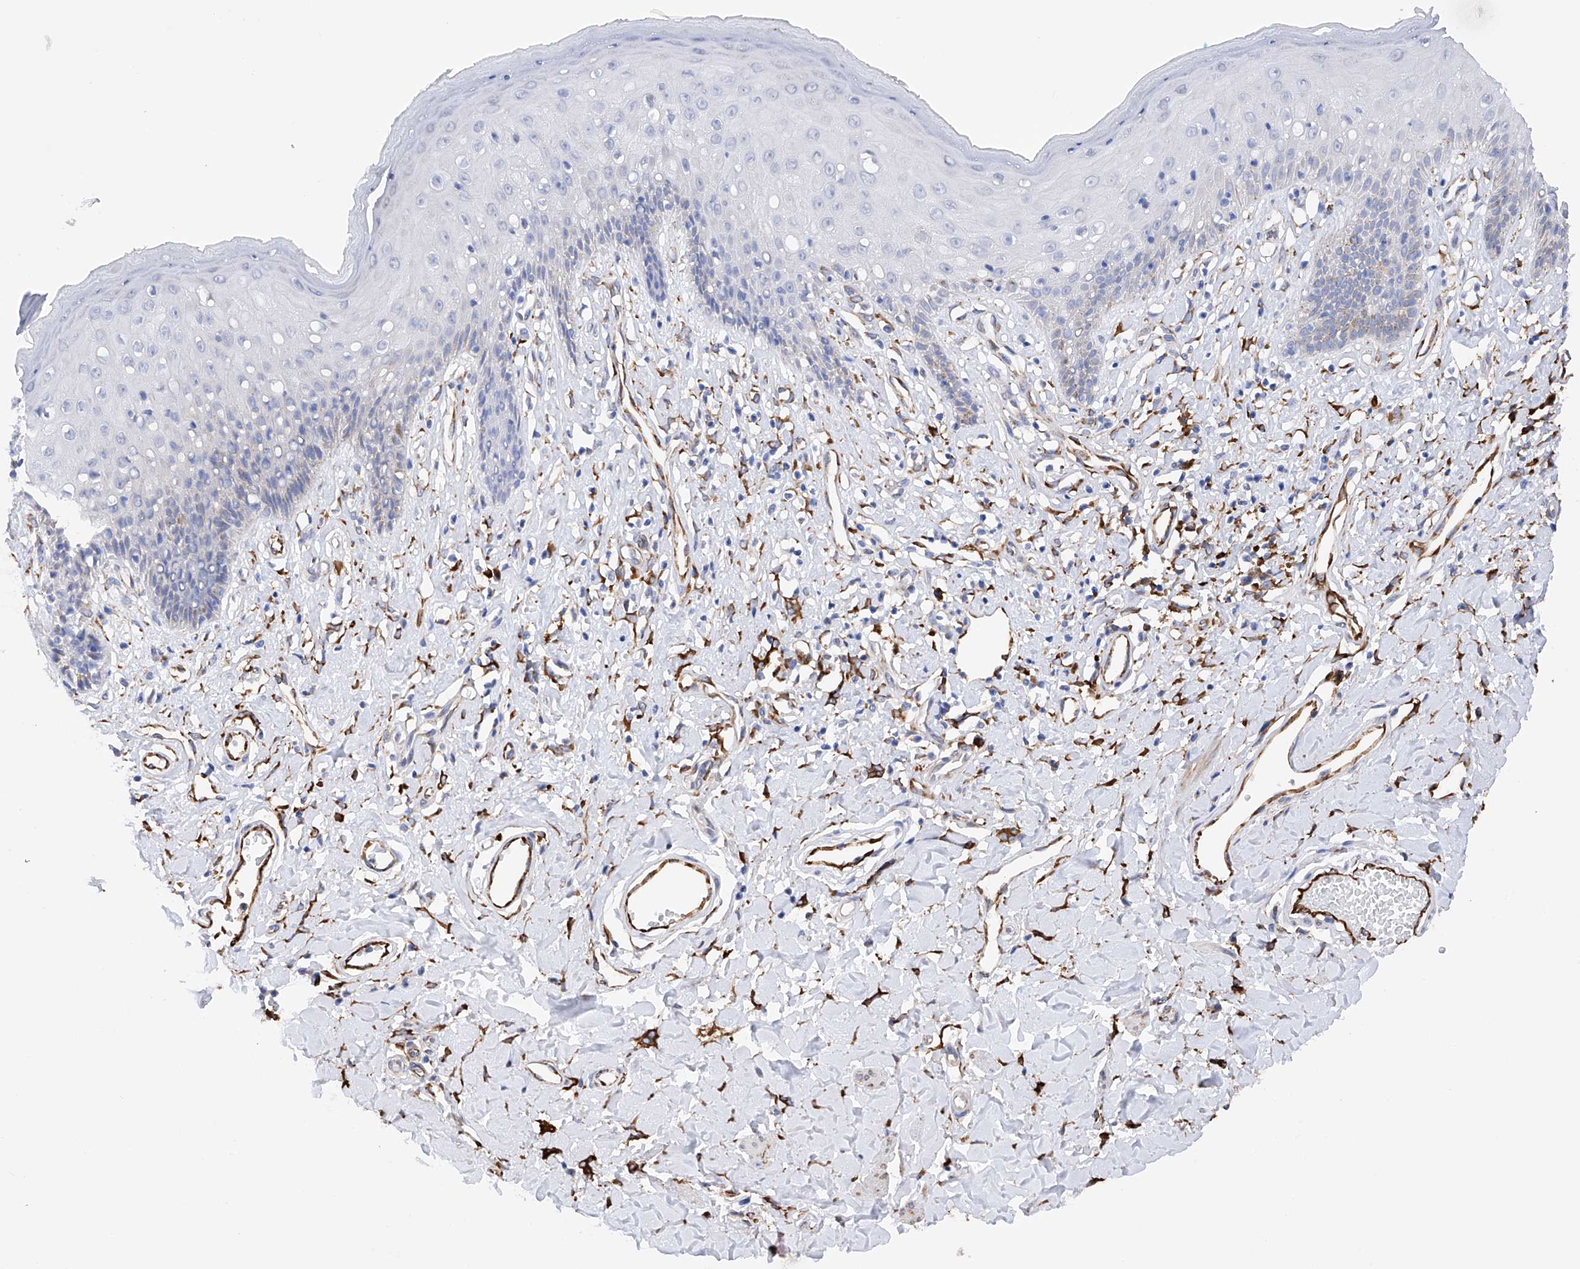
{"staining": {"intensity": "negative", "quantity": "none", "location": "none"}, "tissue": "skin", "cell_type": "Epidermal cells", "image_type": "normal", "snomed": [{"axis": "morphology", "description": "Normal tissue, NOS"}, {"axis": "morphology", "description": "Squamous cell carcinoma, NOS"}, {"axis": "topography", "description": "Vulva"}], "caption": "A high-resolution image shows IHC staining of unremarkable skin, which demonstrates no significant staining in epidermal cells. (DAB immunohistochemistry (IHC) visualized using brightfield microscopy, high magnification).", "gene": "PDIA5", "patient": {"sex": "female", "age": 85}}